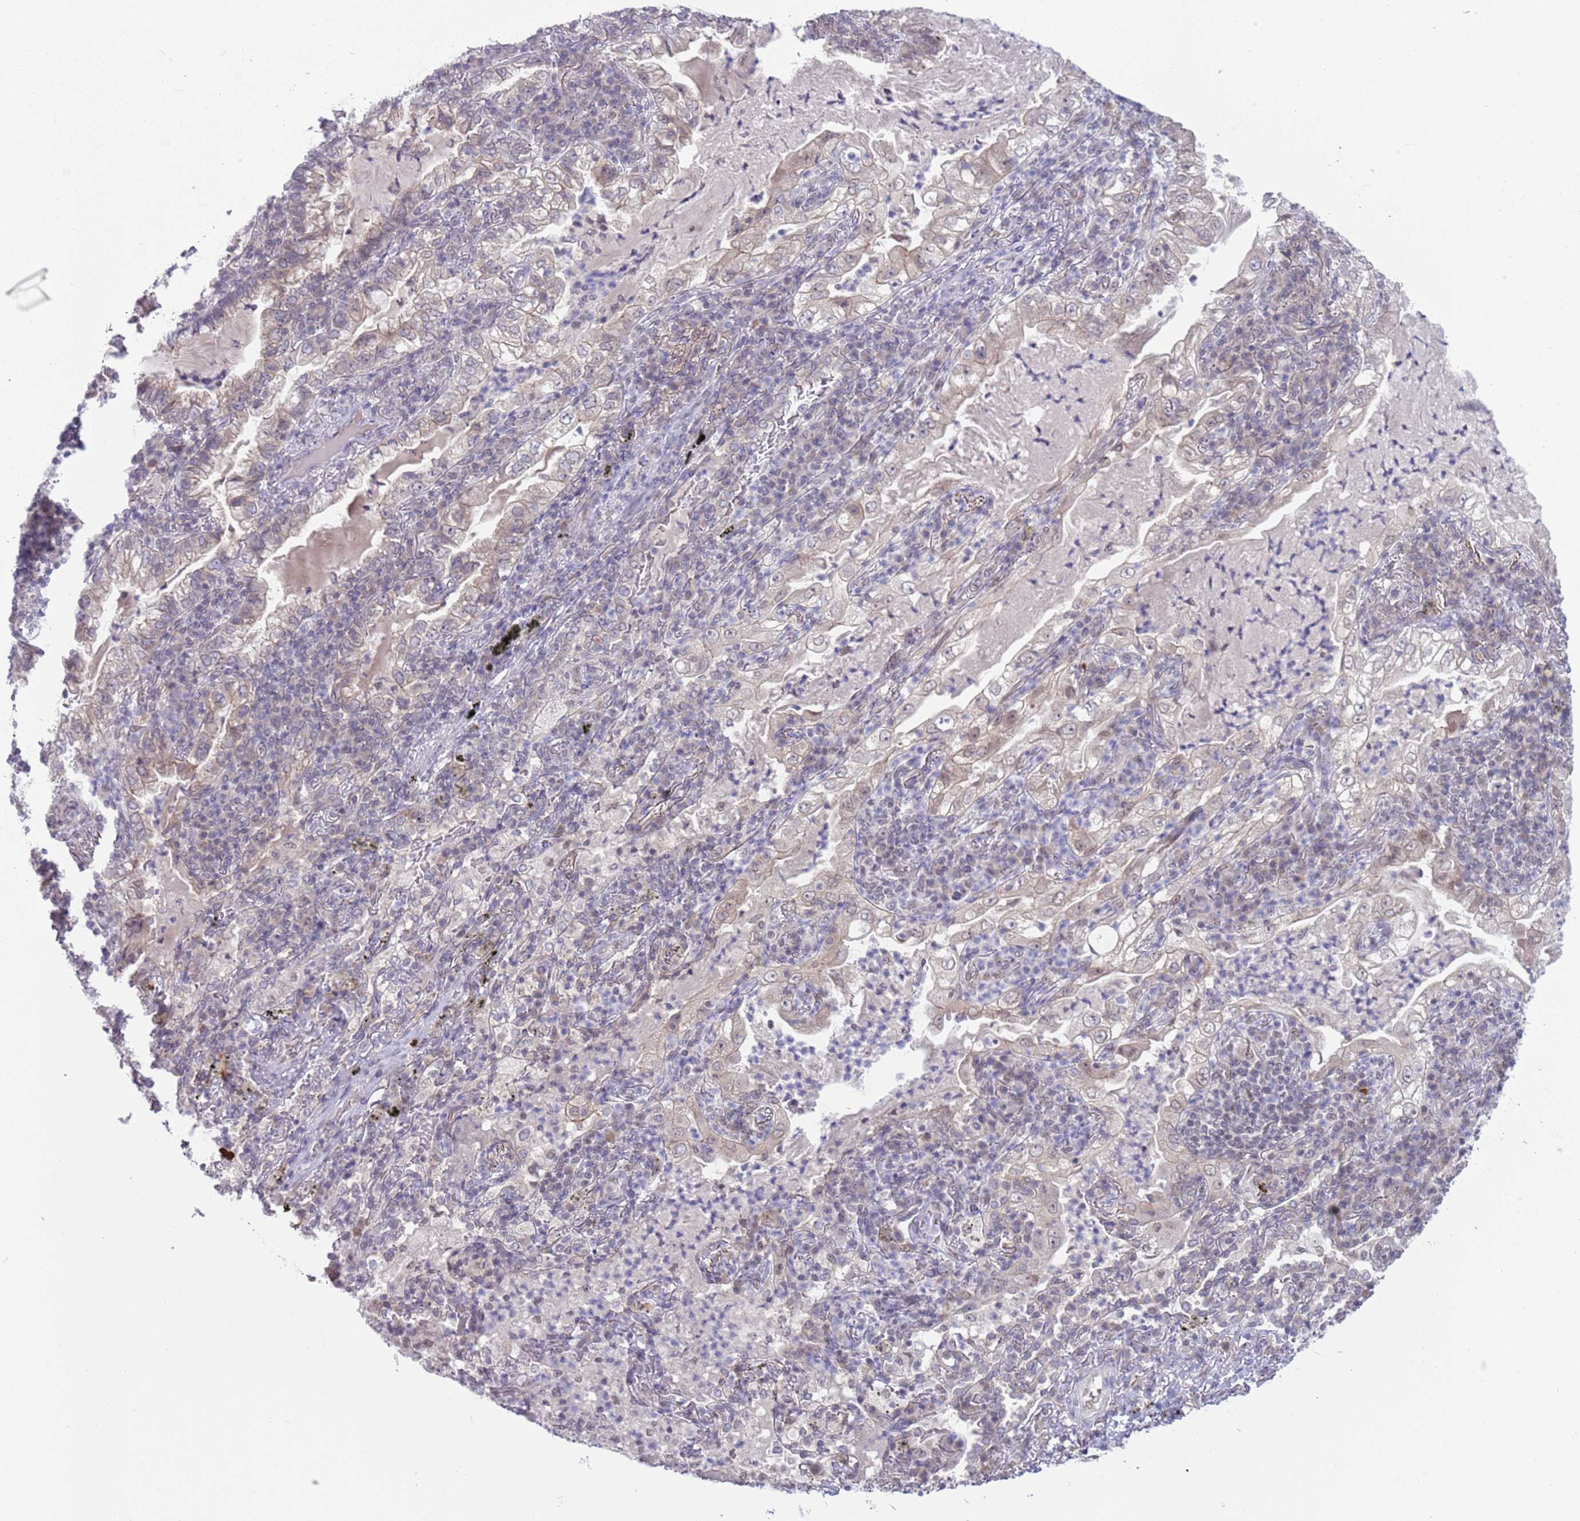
{"staining": {"intensity": "negative", "quantity": "none", "location": "none"}, "tissue": "lung cancer", "cell_type": "Tumor cells", "image_type": "cancer", "snomed": [{"axis": "morphology", "description": "Adenocarcinoma, NOS"}, {"axis": "topography", "description": "Lung"}], "caption": "The photomicrograph displays no staining of tumor cells in adenocarcinoma (lung). (Stains: DAB (3,3'-diaminobenzidine) immunohistochemistry (IHC) with hematoxylin counter stain, Microscopy: brightfield microscopy at high magnification).", "gene": "TM2D1", "patient": {"sex": "female", "age": 73}}